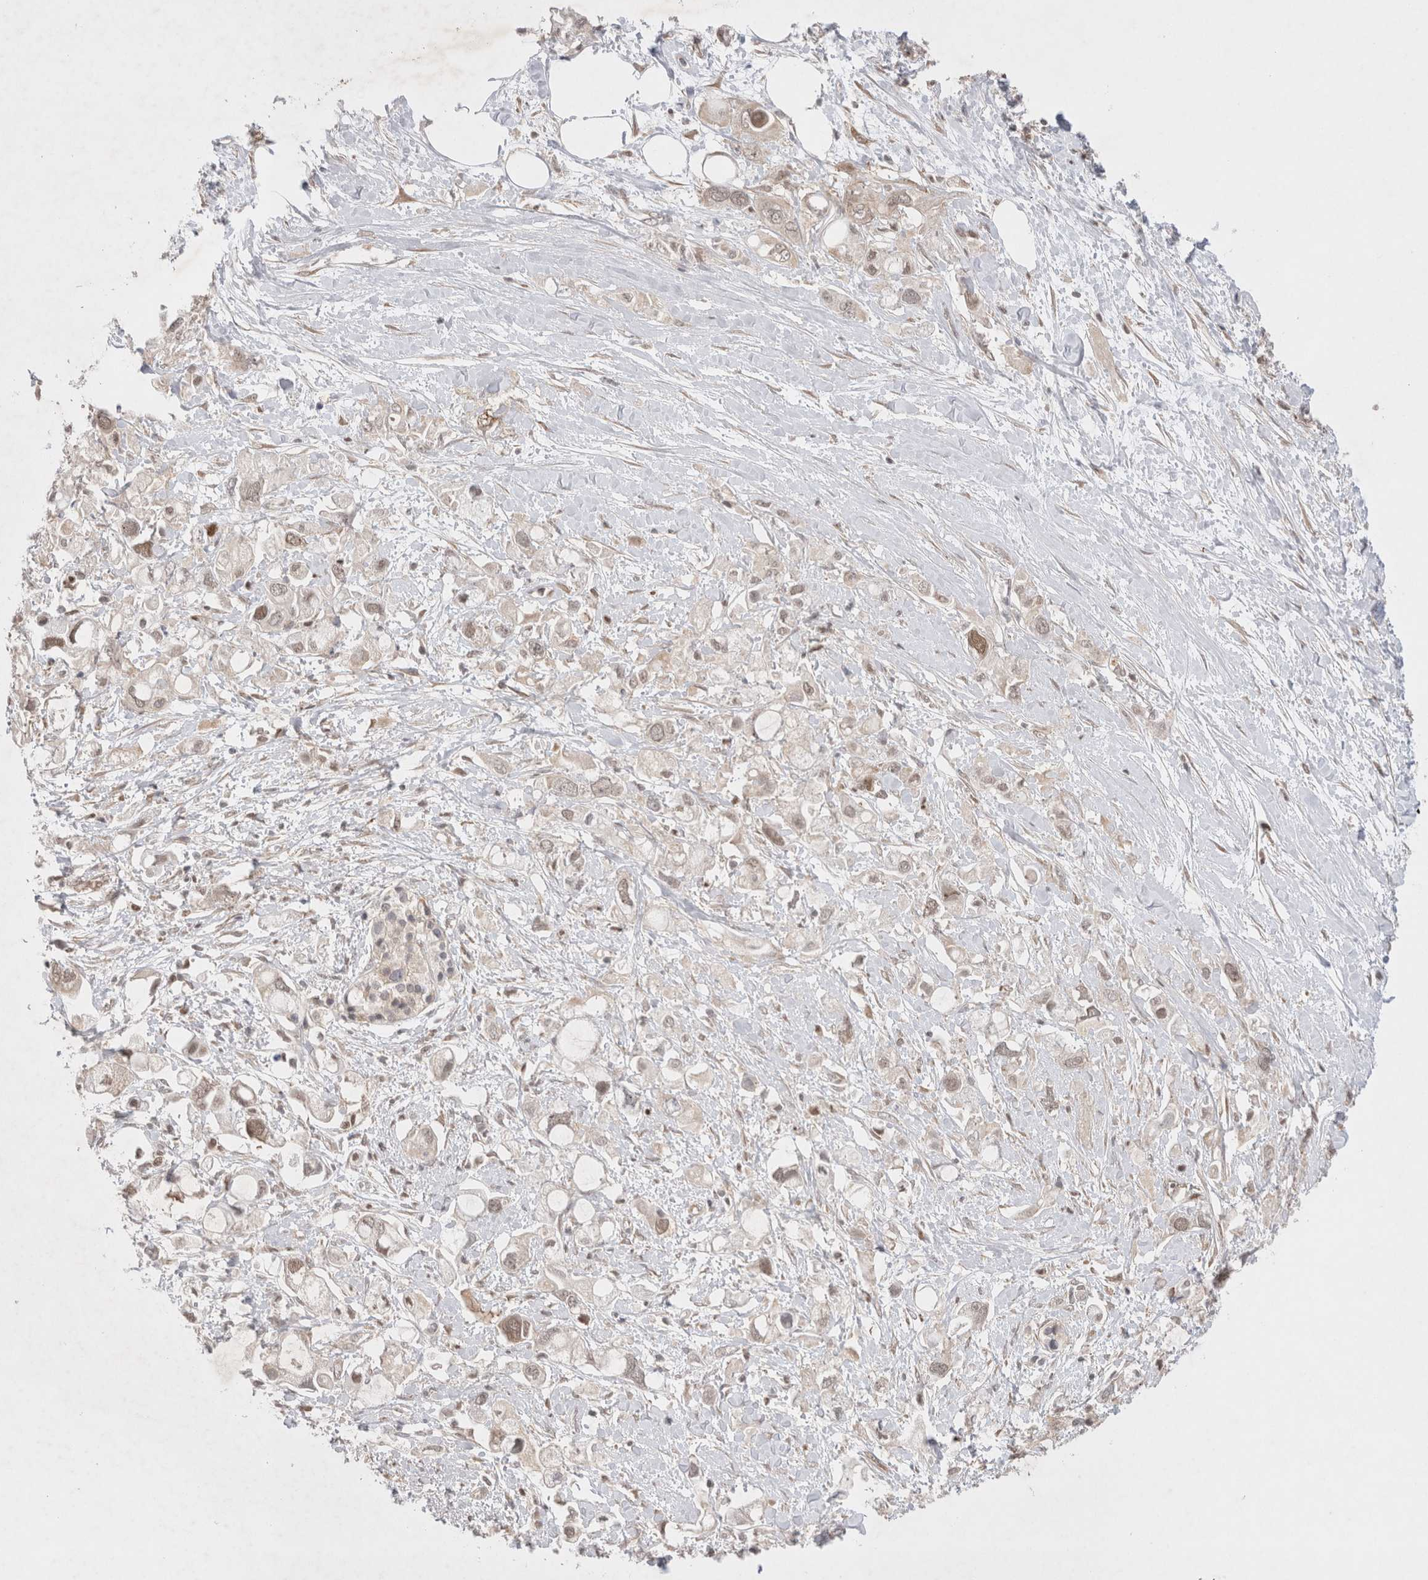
{"staining": {"intensity": "weak", "quantity": "<25%", "location": "nuclear"}, "tissue": "pancreatic cancer", "cell_type": "Tumor cells", "image_type": "cancer", "snomed": [{"axis": "morphology", "description": "Adenocarcinoma, NOS"}, {"axis": "topography", "description": "Pancreas"}], "caption": "Tumor cells are negative for brown protein staining in adenocarcinoma (pancreatic).", "gene": "EIF3E", "patient": {"sex": "female", "age": 56}}